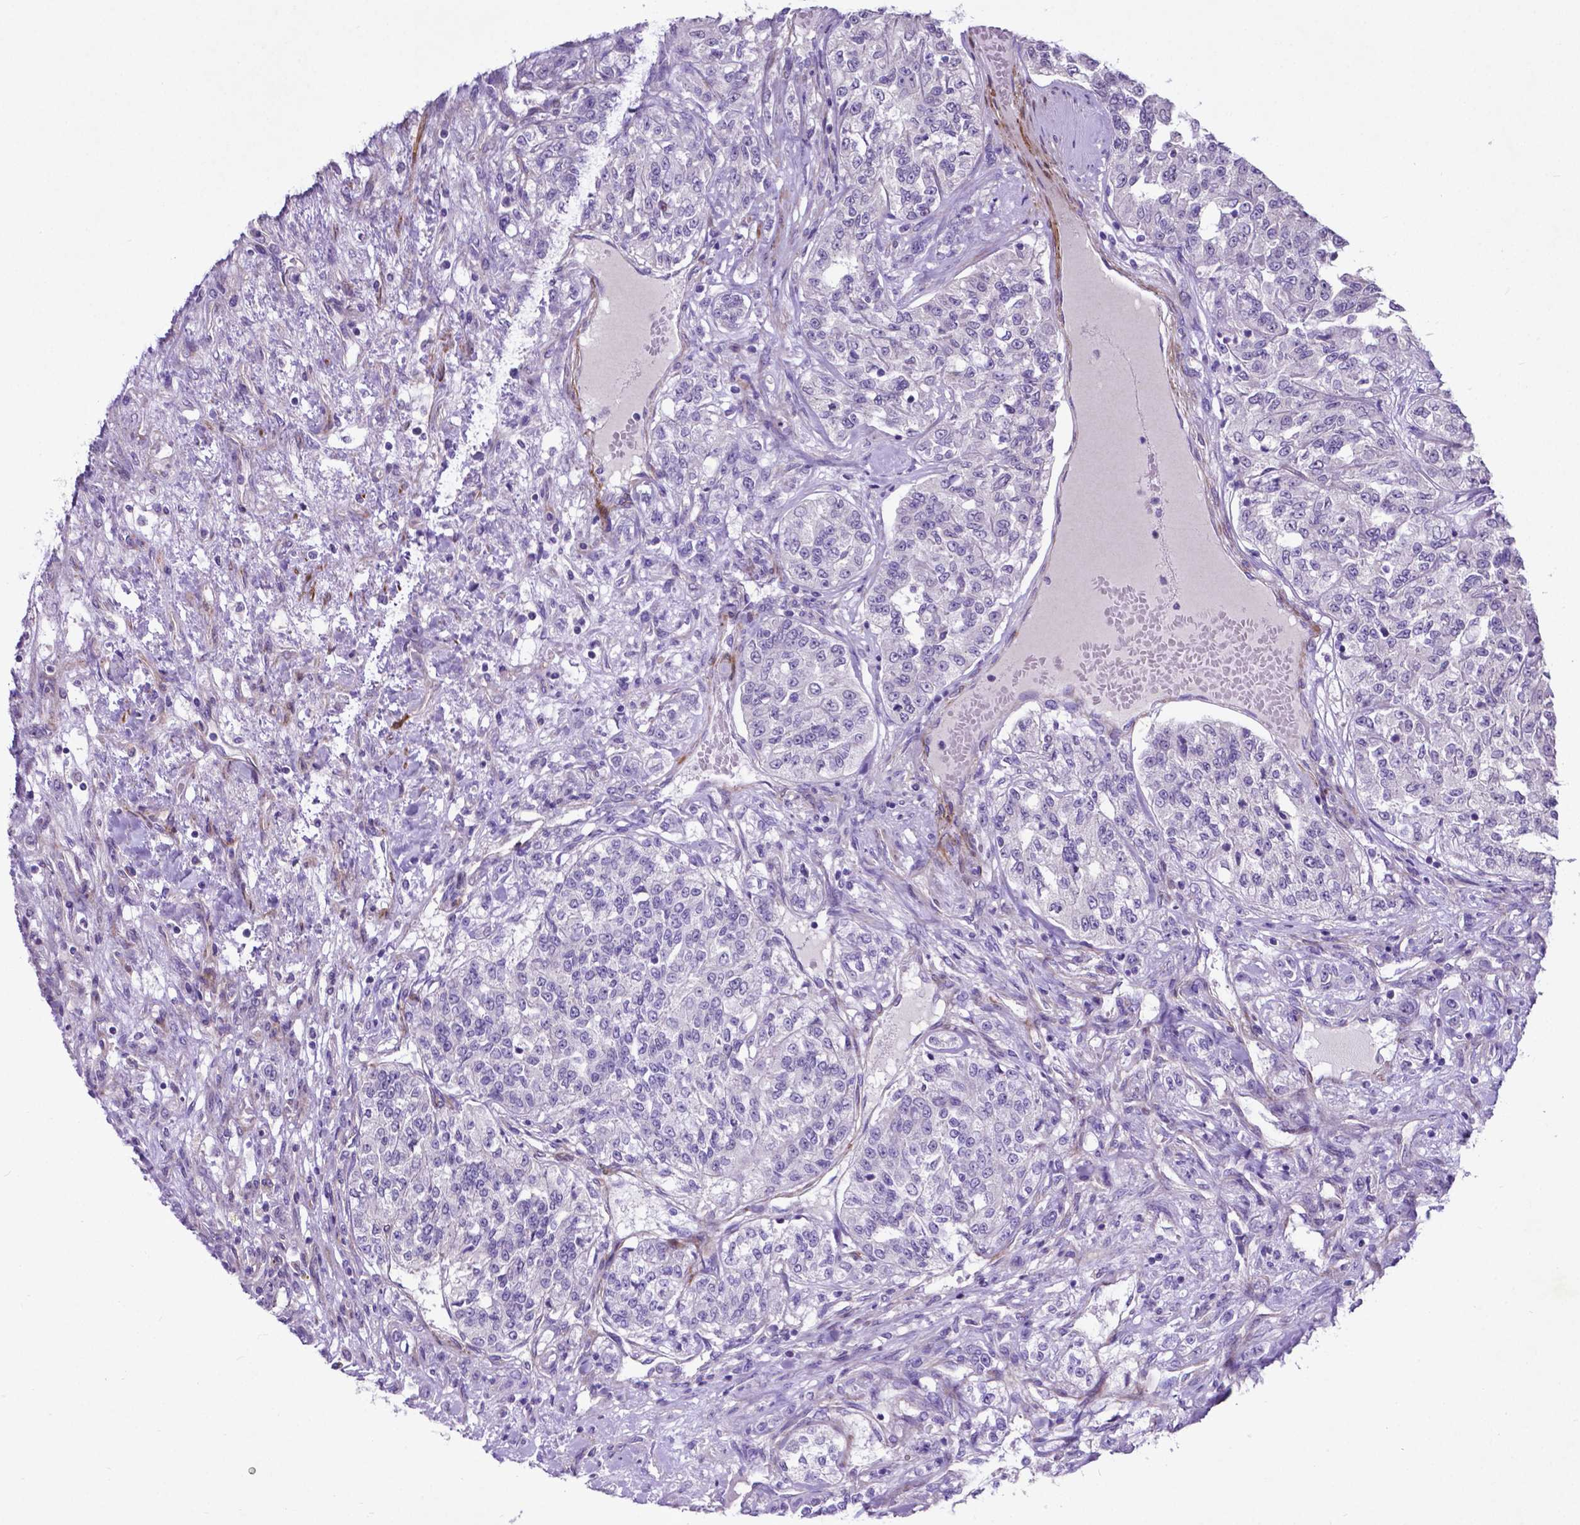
{"staining": {"intensity": "negative", "quantity": "none", "location": "none"}, "tissue": "renal cancer", "cell_type": "Tumor cells", "image_type": "cancer", "snomed": [{"axis": "morphology", "description": "Adenocarcinoma, NOS"}, {"axis": "topography", "description": "Kidney"}], "caption": "Tumor cells show no significant protein staining in adenocarcinoma (renal).", "gene": "PFKFB4", "patient": {"sex": "female", "age": 63}}